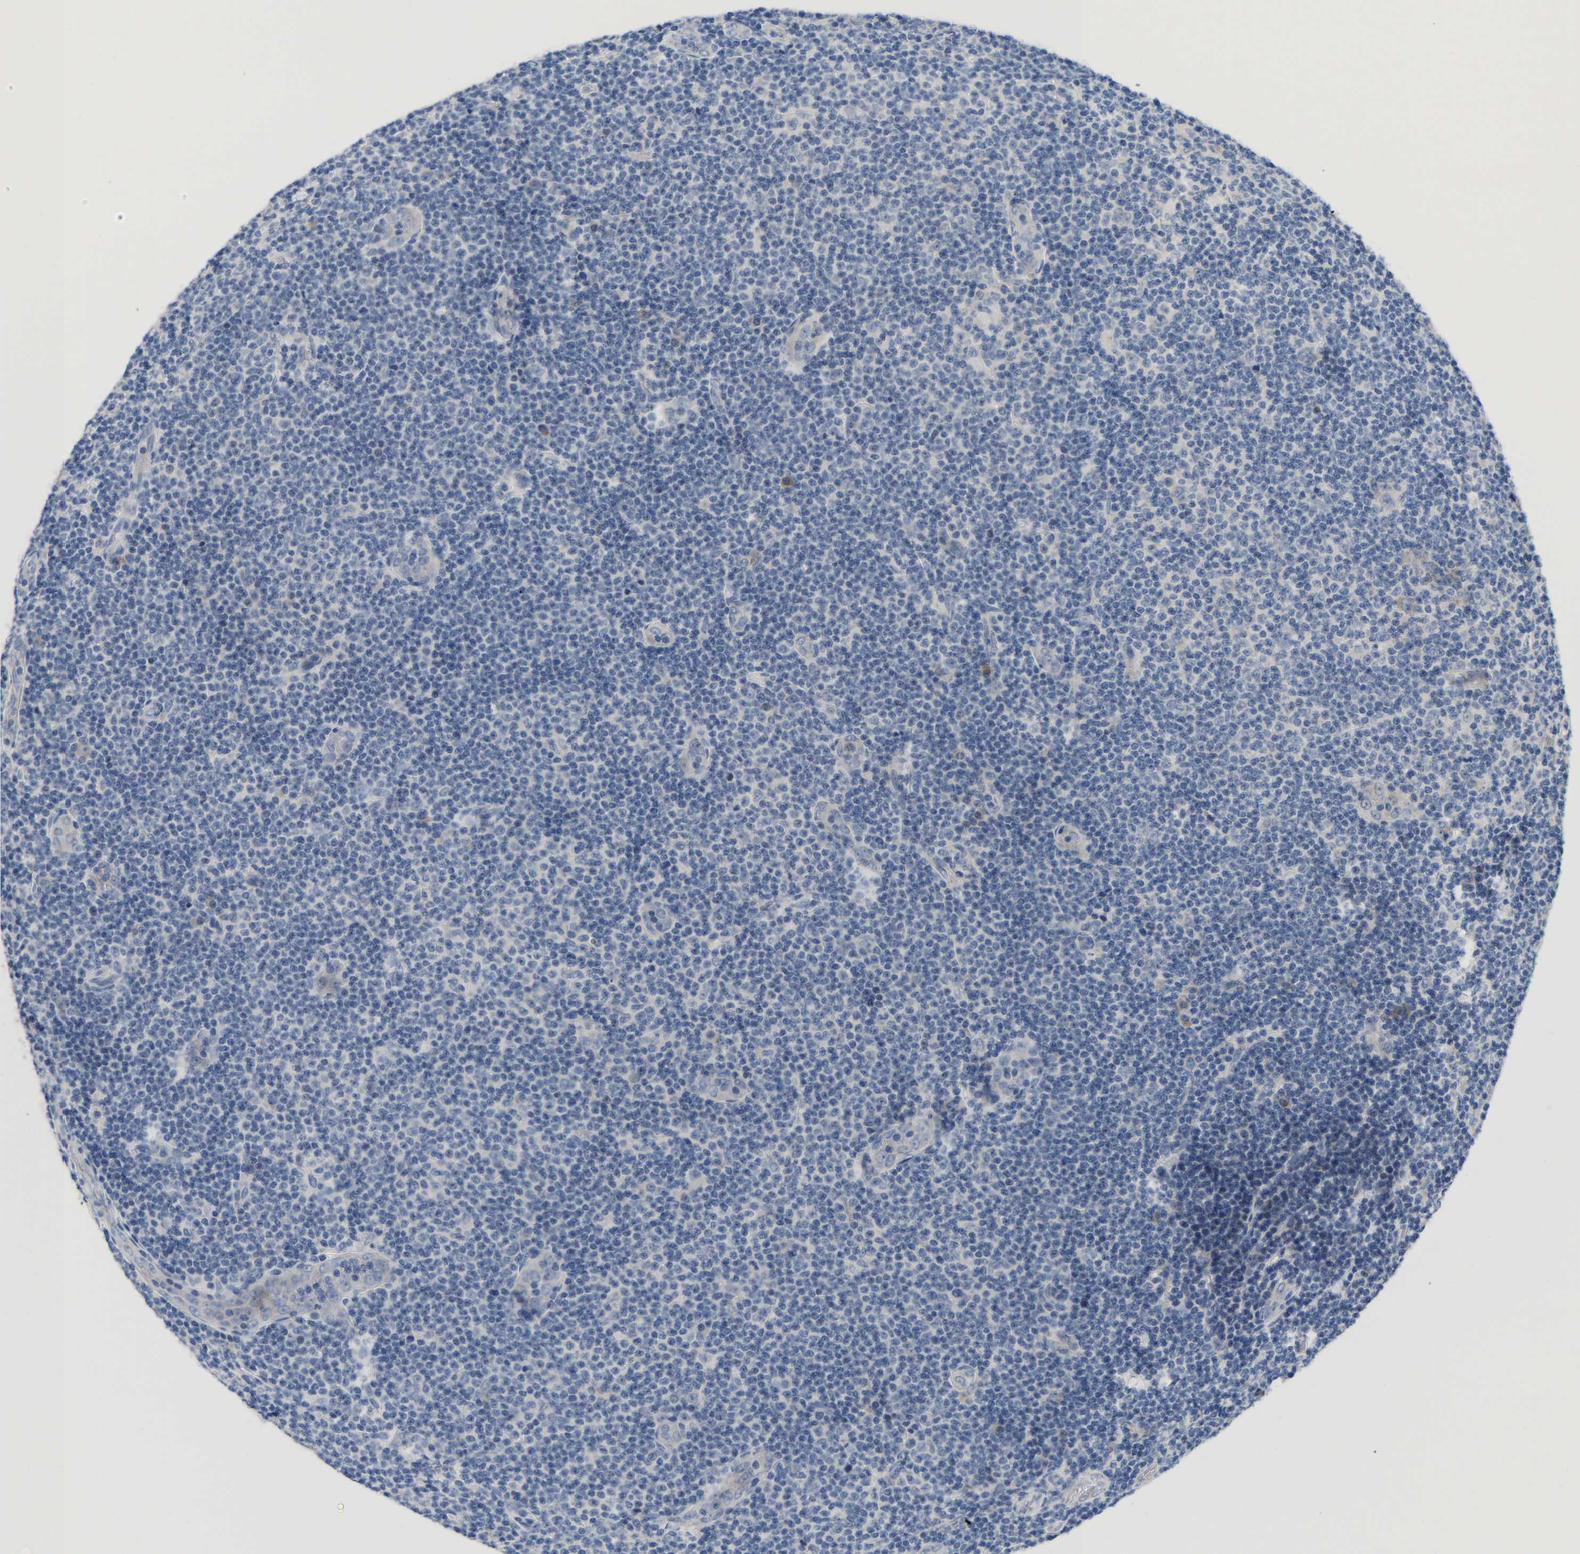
{"staining": {"intensity": "negative", "quantity": "none", "location": "none"}, "tissue": "lymphoma", "cell_type": "Tumor cells", "image_type": "cancer", "snomed": [{"axis": "morphology", "description": "Malignant lymphoma, non-Hodgkin's type, Low grade"}, {"axis": "topography", "description": "Lymph node"}], "caption": "The micrograph shows no significant expression in tumor cells of low-grade malignant lymphoma, non-Hodgkin's type.", "gene": "ABCA10", "patient": {"sex": "male", "age": 83}}